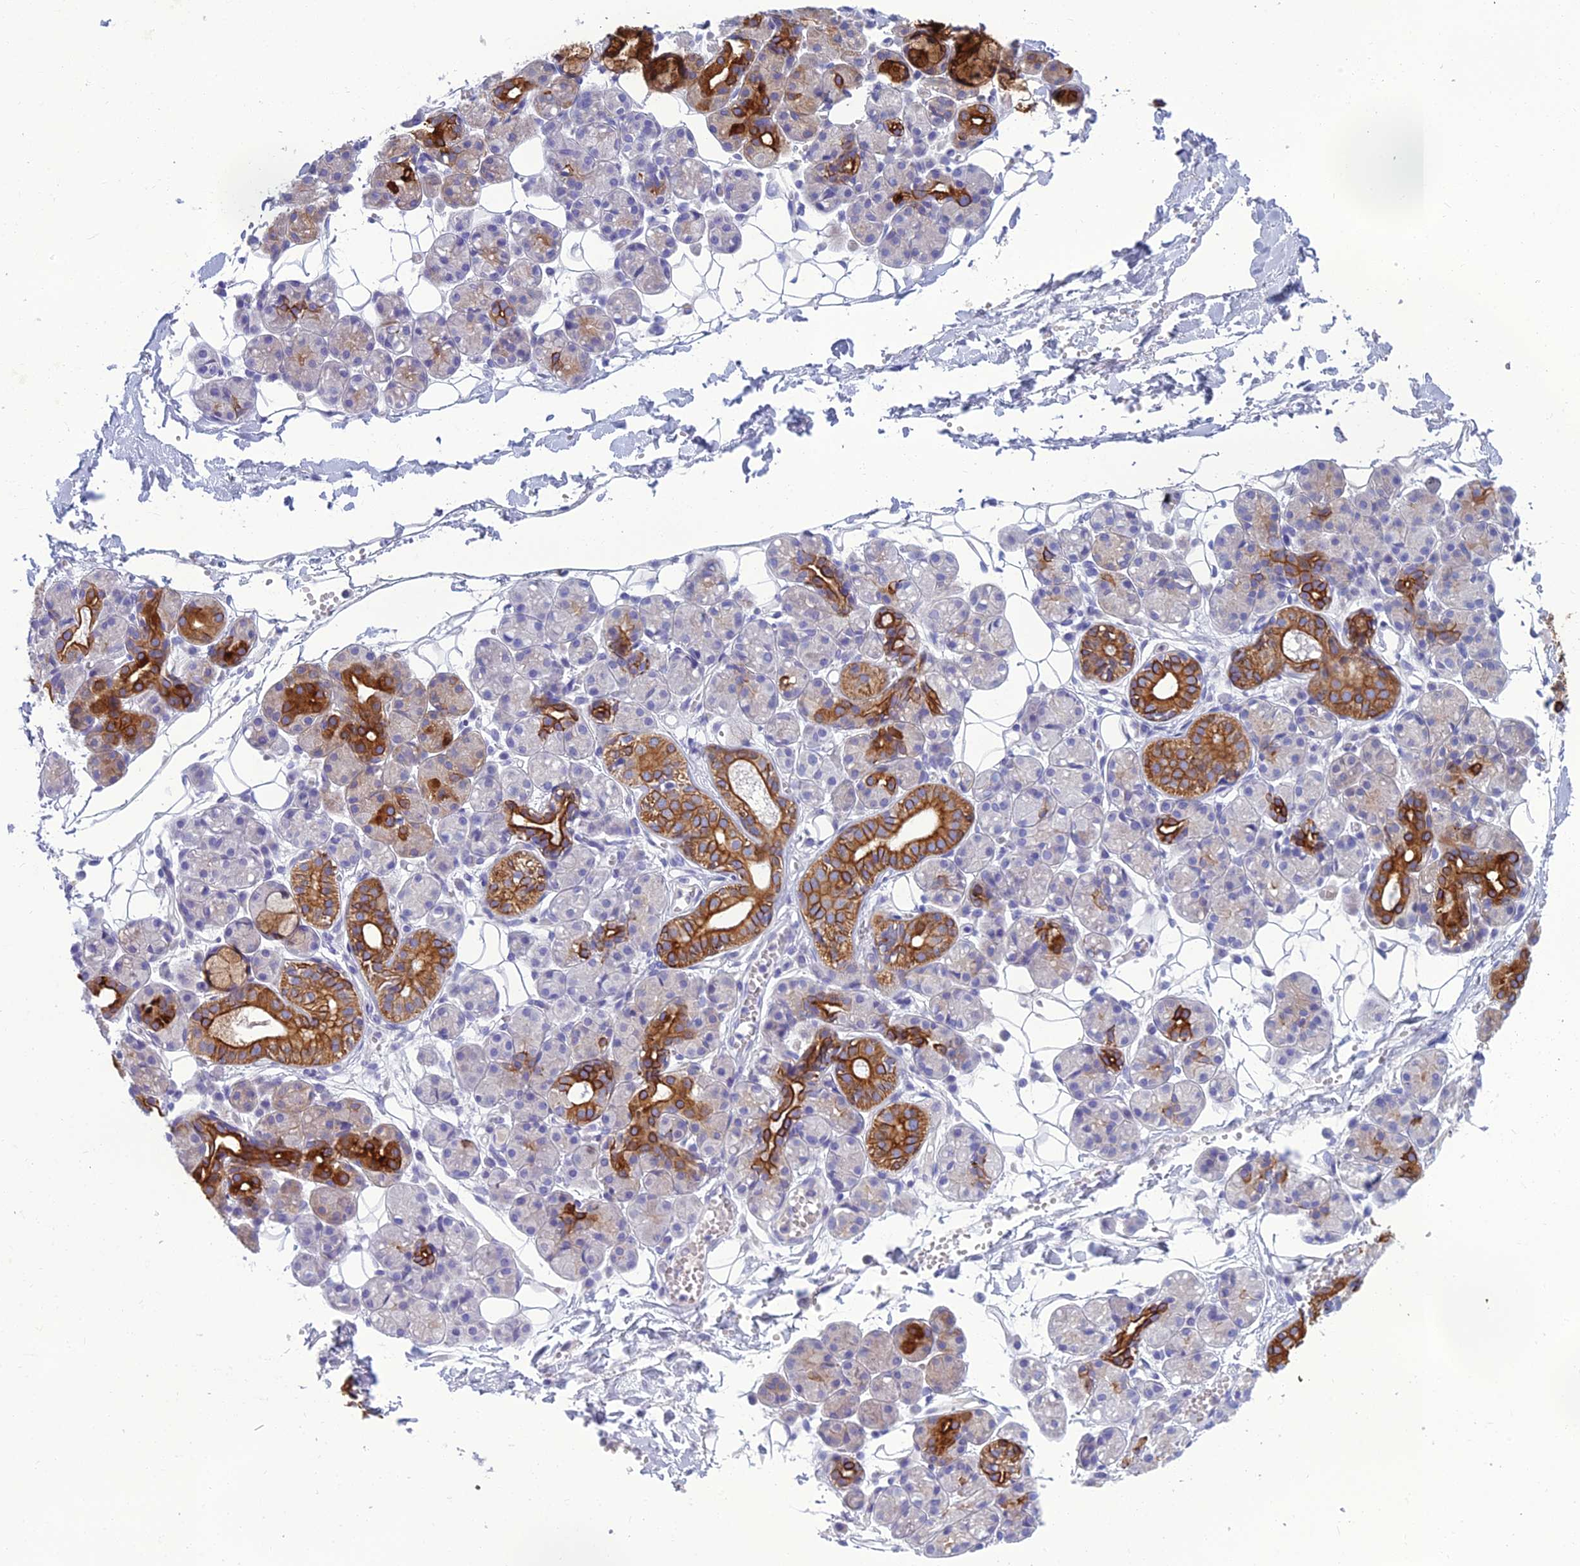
{"staining": {"intensity": "strong", "quantity": "<25%", "location": "cytoplasmic/membranous"}, "tissue": "salivary gland", "cell_type": "Glandular cells", "image_type": "normal", "snomed": [{"axis": "morphology", "description": "Normal tissue, NOS"}, {"axis": "topography", "description": "Salivary gland"}], "caption": "This is a histology image of immunohistochemistry staining of unremarkable salivary gland, which shows strong expression in the cytoplasmic/membranous of glandular cells.", "gene": "SPTLC3", "patient": {"sex": "male", "age": 63}}